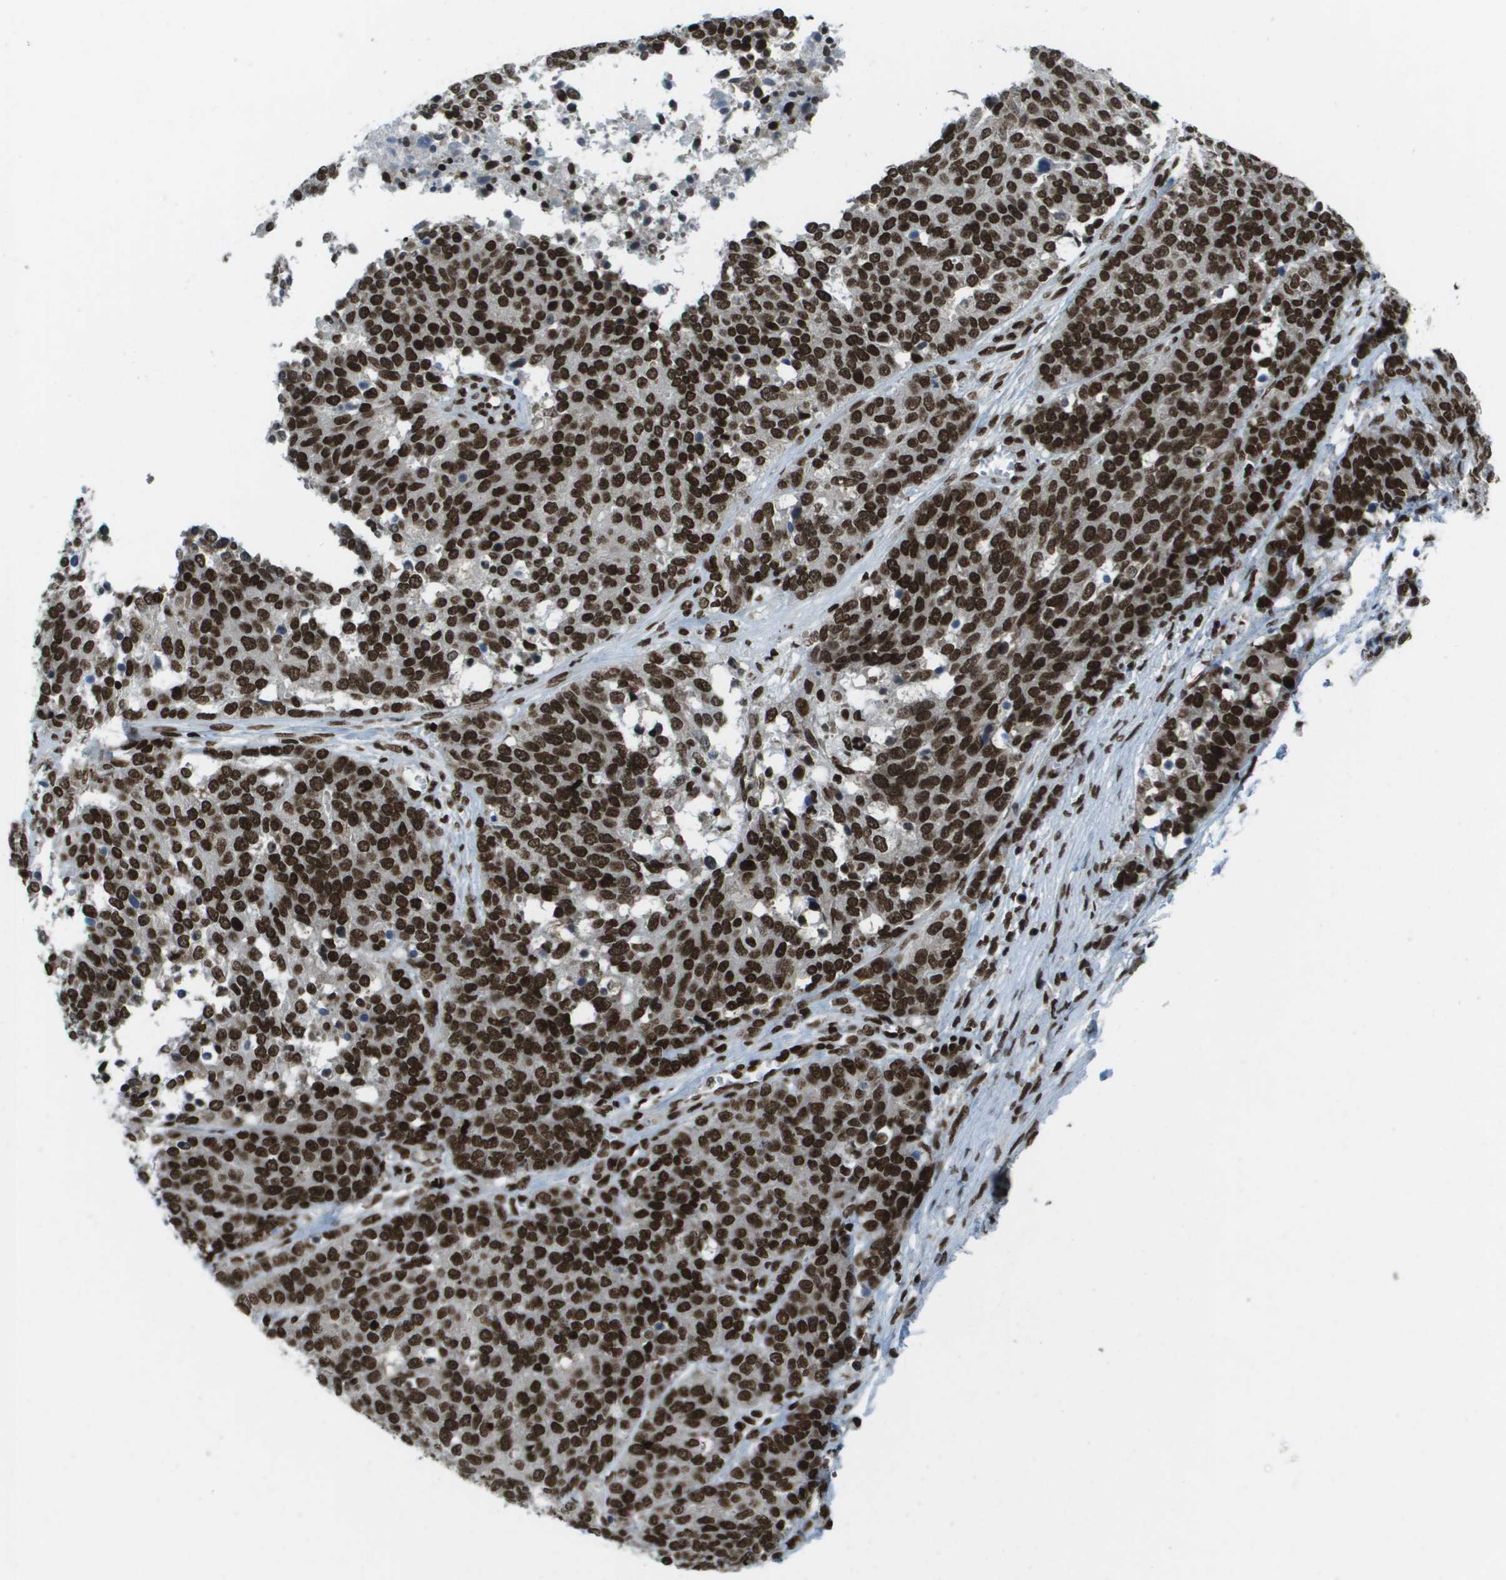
{"staining": {"intensity": "strong", "quantity": ">75%", "location": "nuclear"}, "tissue": "ovarian cancer", "cell_type": "Tumor cells", "image_type": "cancer", "snomed": [{"axis": "morphology", "description": "Cystadenocarcinoma, serous, NOS"}, {"axis": "topography", "description": "Ovary"}], "caption": "Immunohistochemistry (IHC) histopathology image of human ovarian cancer stained for a protein (brown), which displays high levels of strong nuclear expression in approximately >75% of tumor cells.", "gene": "GLYR1", "patient": {"sex": "female", "age": 44}}